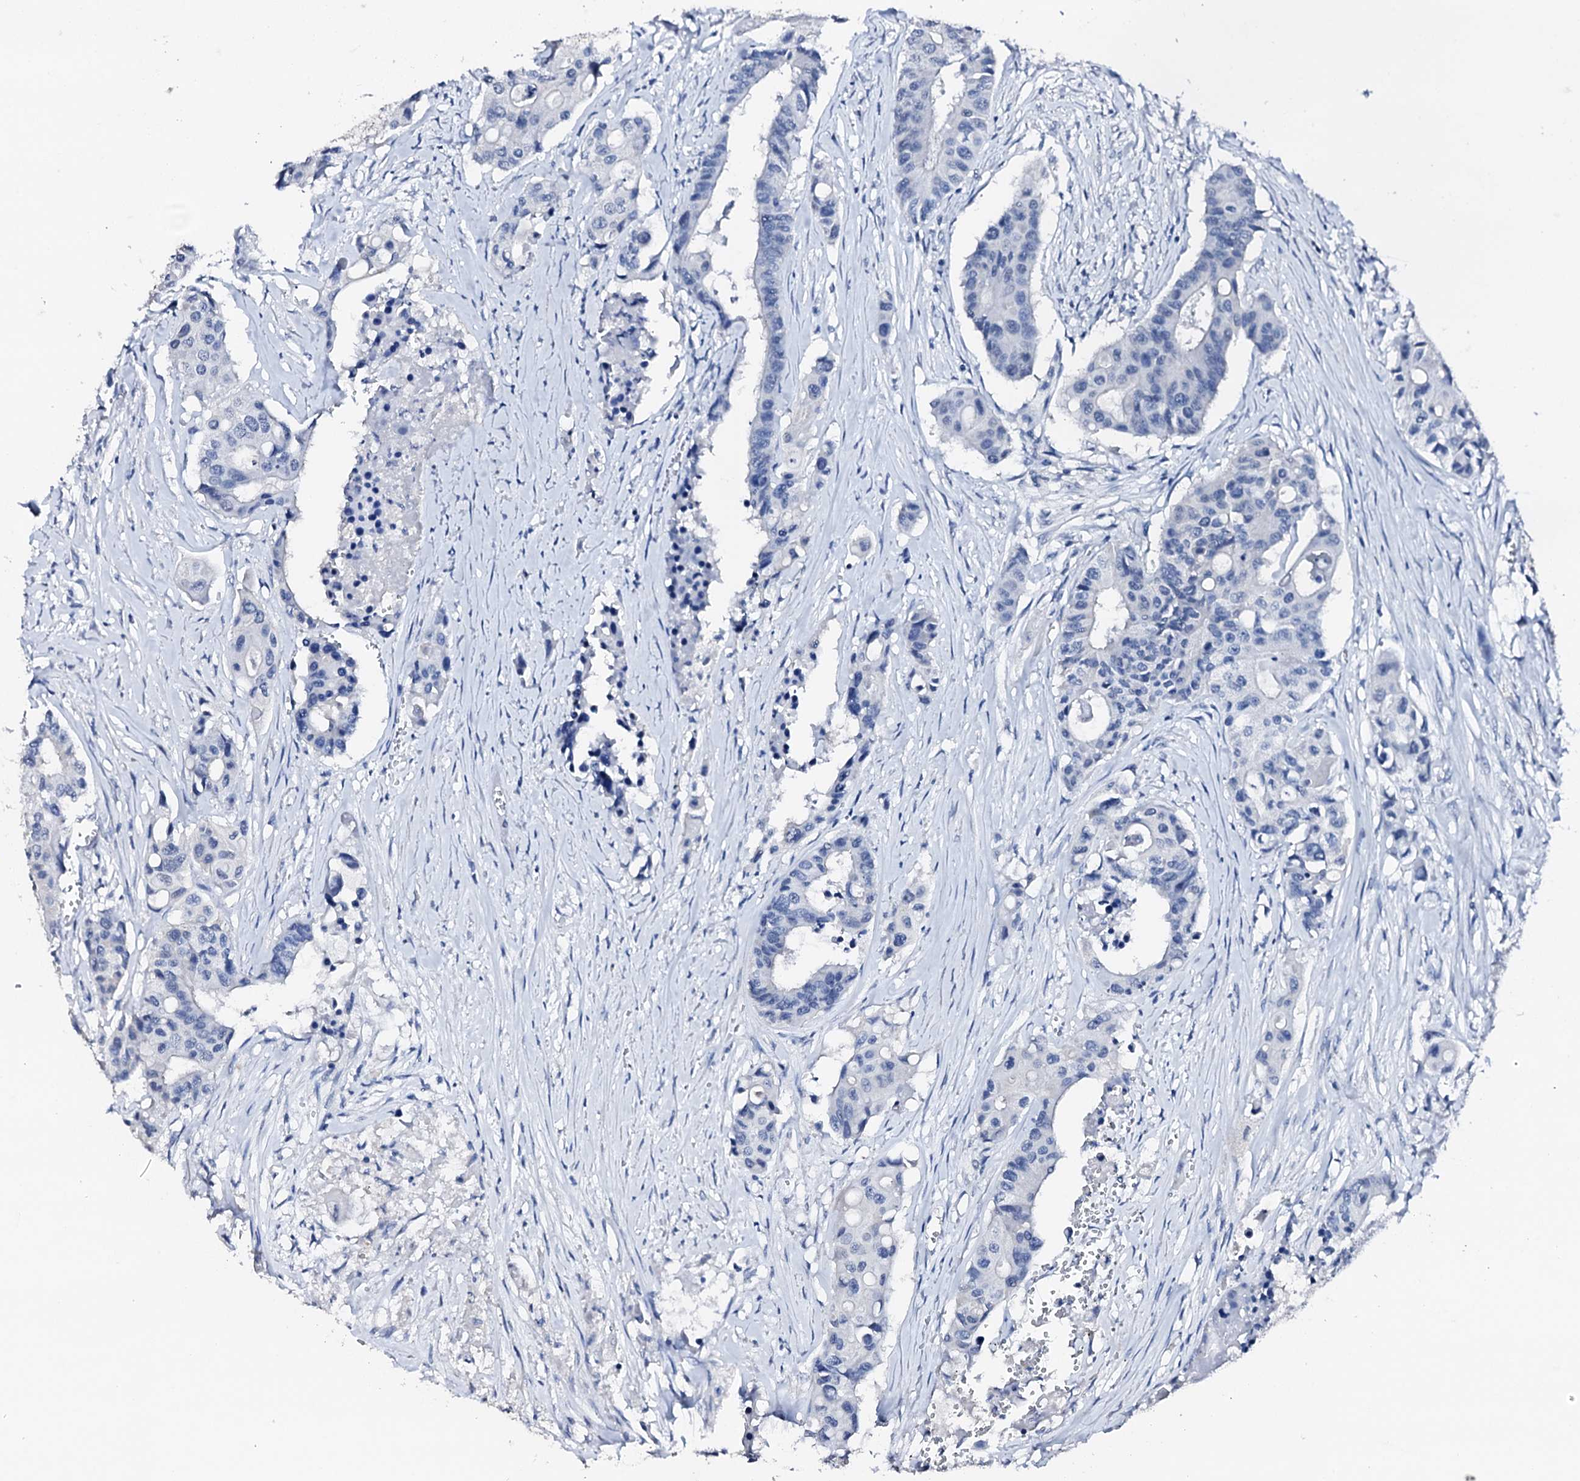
{"staining": {"intensity": "negative", "quantity": "none", "location": "none"}, "tissue": "colorectal cancer", "cell_type": "Tumor cells", "image_type": "cancer", "snomed": [{"axis": "morphology", "description": "Adenocarcinoma, NOS"}, {"axis": "topography", "description": "Colon"}], "caption": "IHC of colorectal adenocarcinoma reveals no positivity in tumor cells. (DAB (3,3'-diaminobenzidine) IHC with hematoxylin counter stain).", "gene": "NRIP2", "patient": {"sex": "male", "age": 77}}